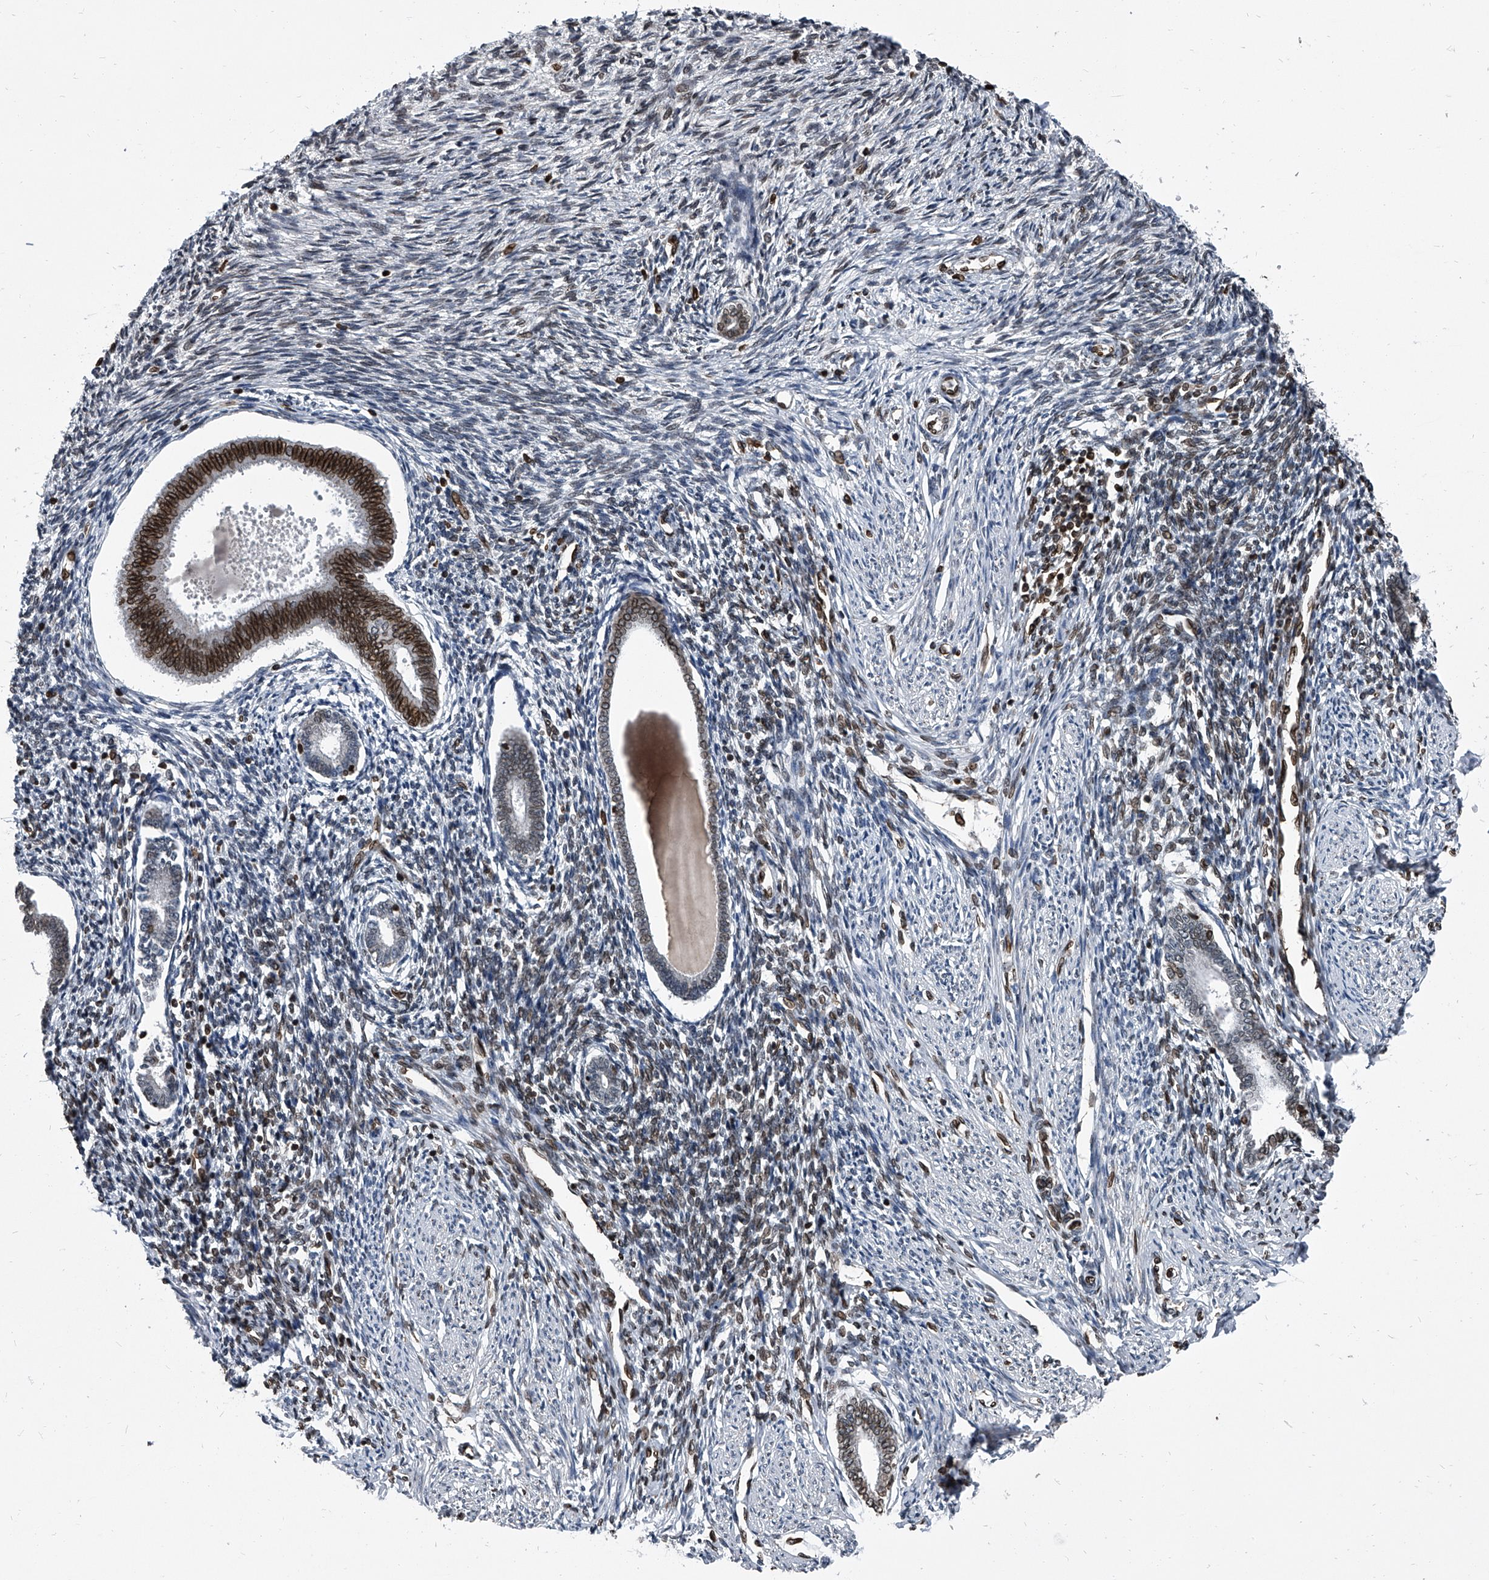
{"staining": {"intensity": "moderate", "quantity": "25%-75%", "location": "cytoplasmic/membranous,nuclear"}, "tissue": "endometrium", "cell_type": "Cells in endometrial stroma", "image_type": "normal", "snomed": [{"axis": "morphology", "description": "Normal tissue, NOS"}, {"axis": "topography", "description": "Endometrium"}], "caption": "Moderate cytoplasmic/membranous,nuclear expression for a protein is present in approximately 25%-75% of cells in endometrial stroma of normal endometrium using immunohistochemistry (IHC).", "gene": "PHF20", "patient": {"sex": "female", "age": 56}}